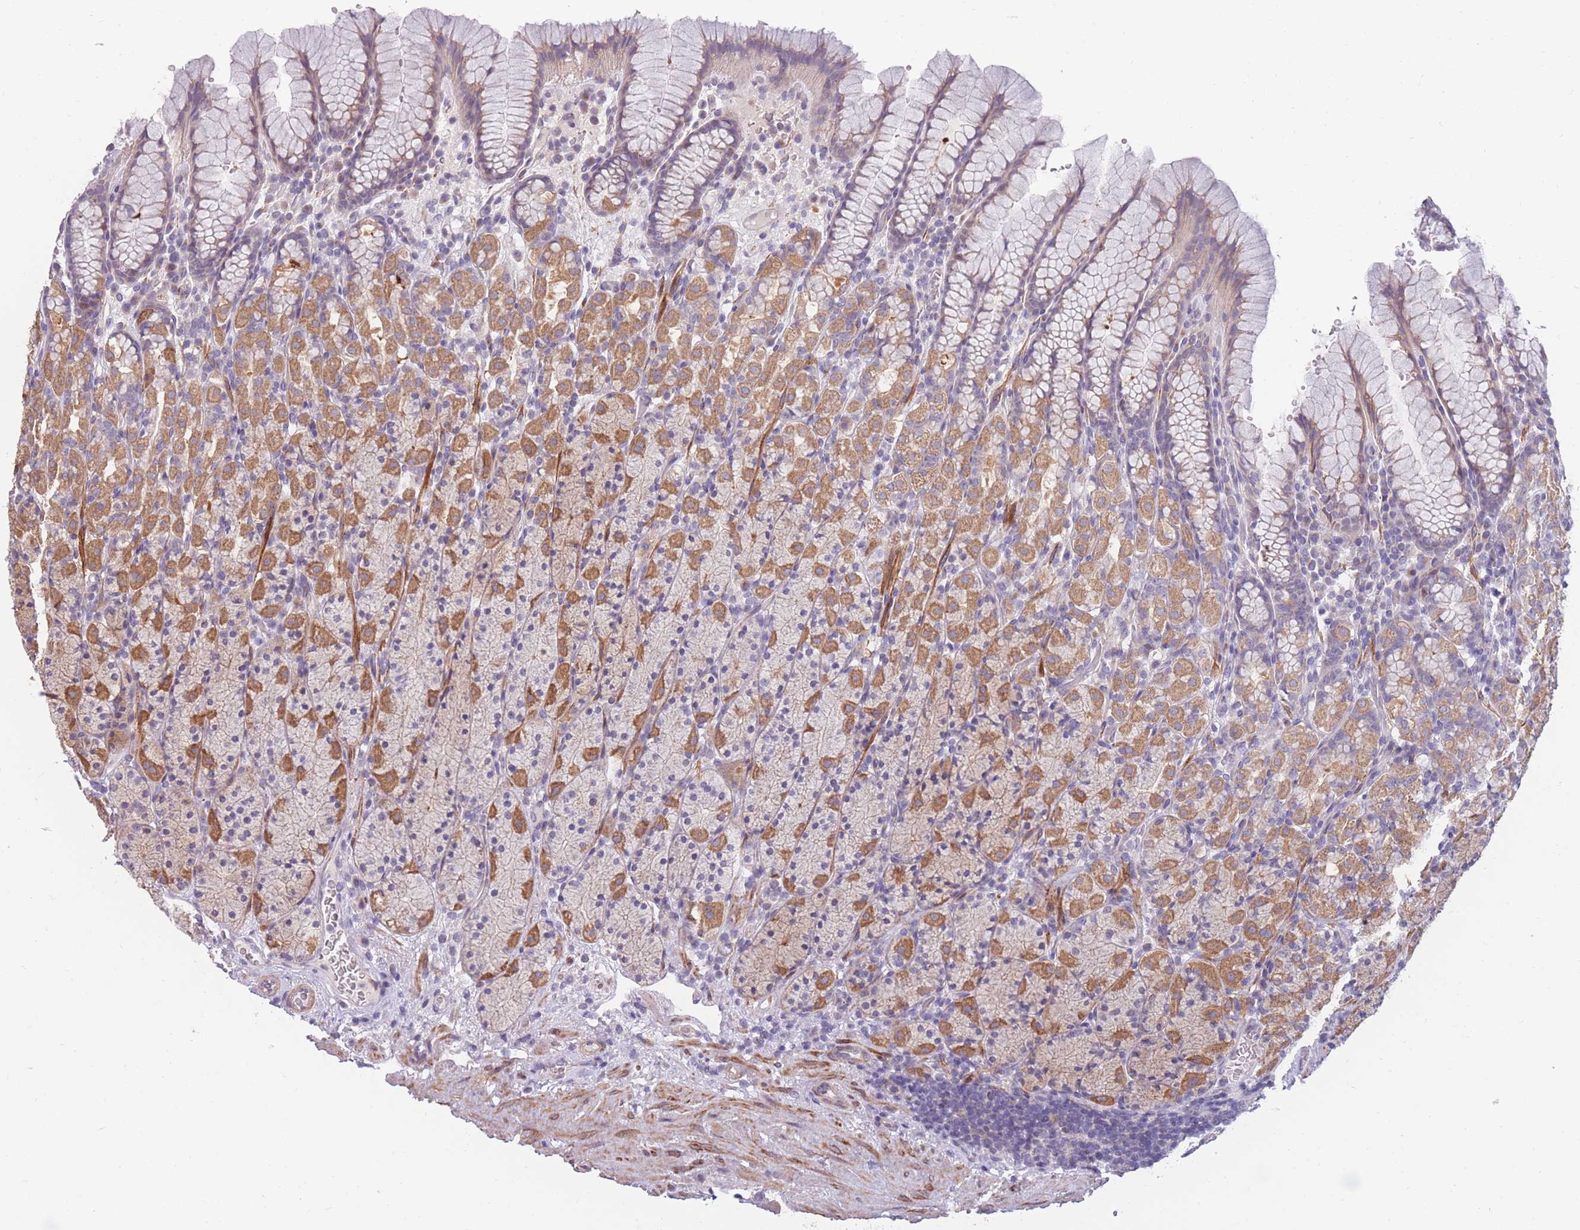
{"staining": {"intensity": "strong", "quantity": "25%-75%", "location": "cytoplasmic/membranous"}, "tissue": "stomach", "cell_type": "Glandular cells", "image_type": "normal", "snomed": [{"axis": "morphology", "description": "Normal tissue, NOS"}, {"axis": "topography", "description": "Stomach, upper"}, {"axis": "topography", "description": "Stomach"}], "caption": "An image of stomach stained for a protein shows strong cytoplasmic/membranous brown staining in glandular cells.", "gene": "CCNQ", "patient": {"sex": "male", "age": 62}}